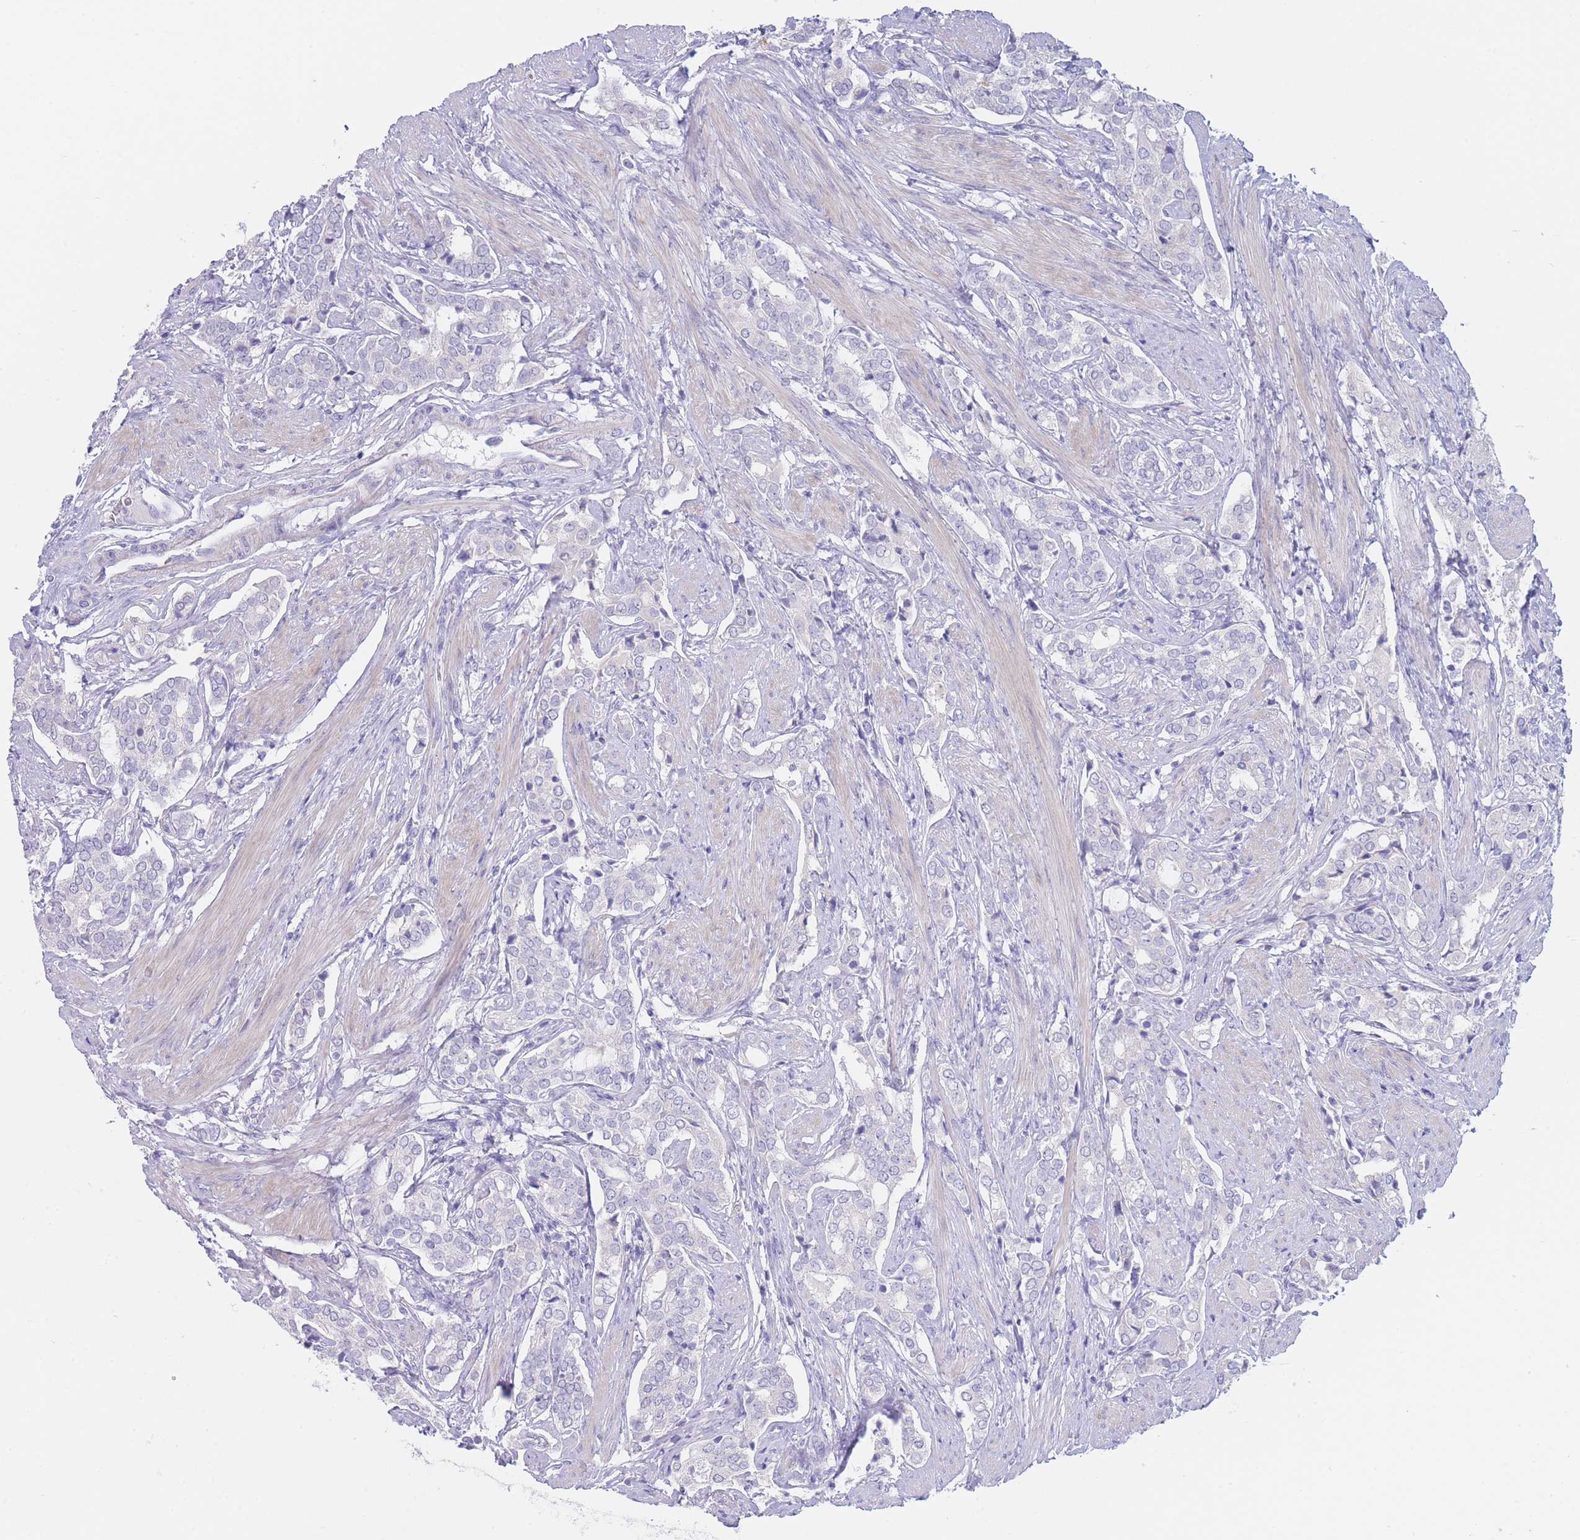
{"staining": {"intensity": "negative", "quantity": "none", "location": "none"}, "tissue": "prostate cancer", "cell_type": "Tumor cells", "image_type": "cancer", "snomed": [{"axis": "morphology", "description": "Adenocarcinoma, High grade"}, {"axis": "topography", "description": "Prostate"}], "caption": "This is an immunohistochemistry photomicrograph of high-grade adenocarcinoma (prostate). There is no positivity in tumor cells.", "gene": "CD37", "patient": {"sex": "male", "age": 71}}